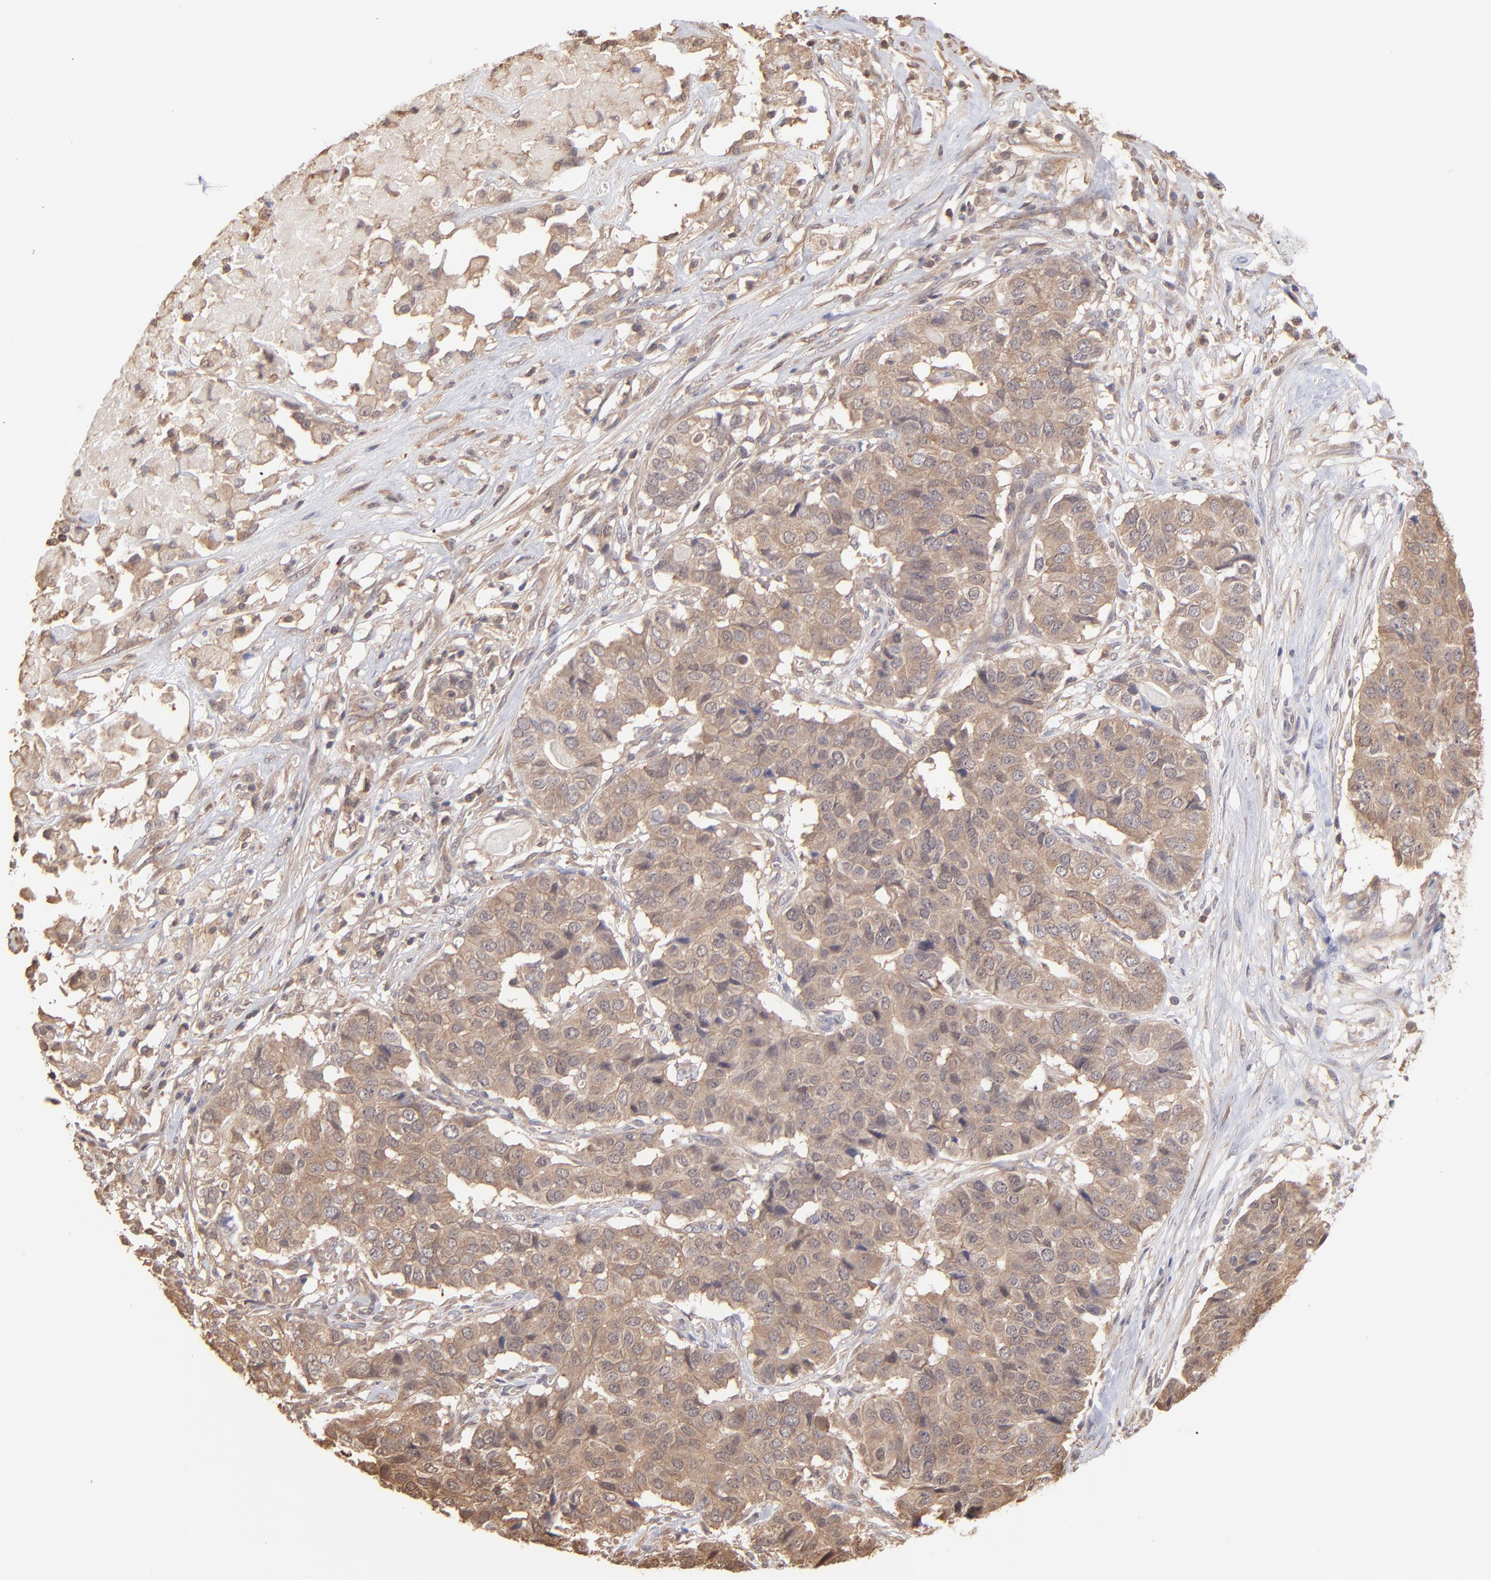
{"staining": {"intensity": "moderate", "quantity": ">75%", "location": "cytoplasmic/membranous"}, "tissue": "pancreatic cancer", "cell_type": "Tumor cells", "image_type": "cancer", "snomed": [{"axis": "morphology", "description": "Adenocarcinoma, NOS"}, {"axis": "topography", "description": "Pancreas"}], "caption": "Tumor cells show medium levels of moderate cytoplasmic/membranous expression in about >75% of cells in human pancreatic cancer.", "gene": "MAP2K2", "patient": {"sex": "male", "age": 50}}